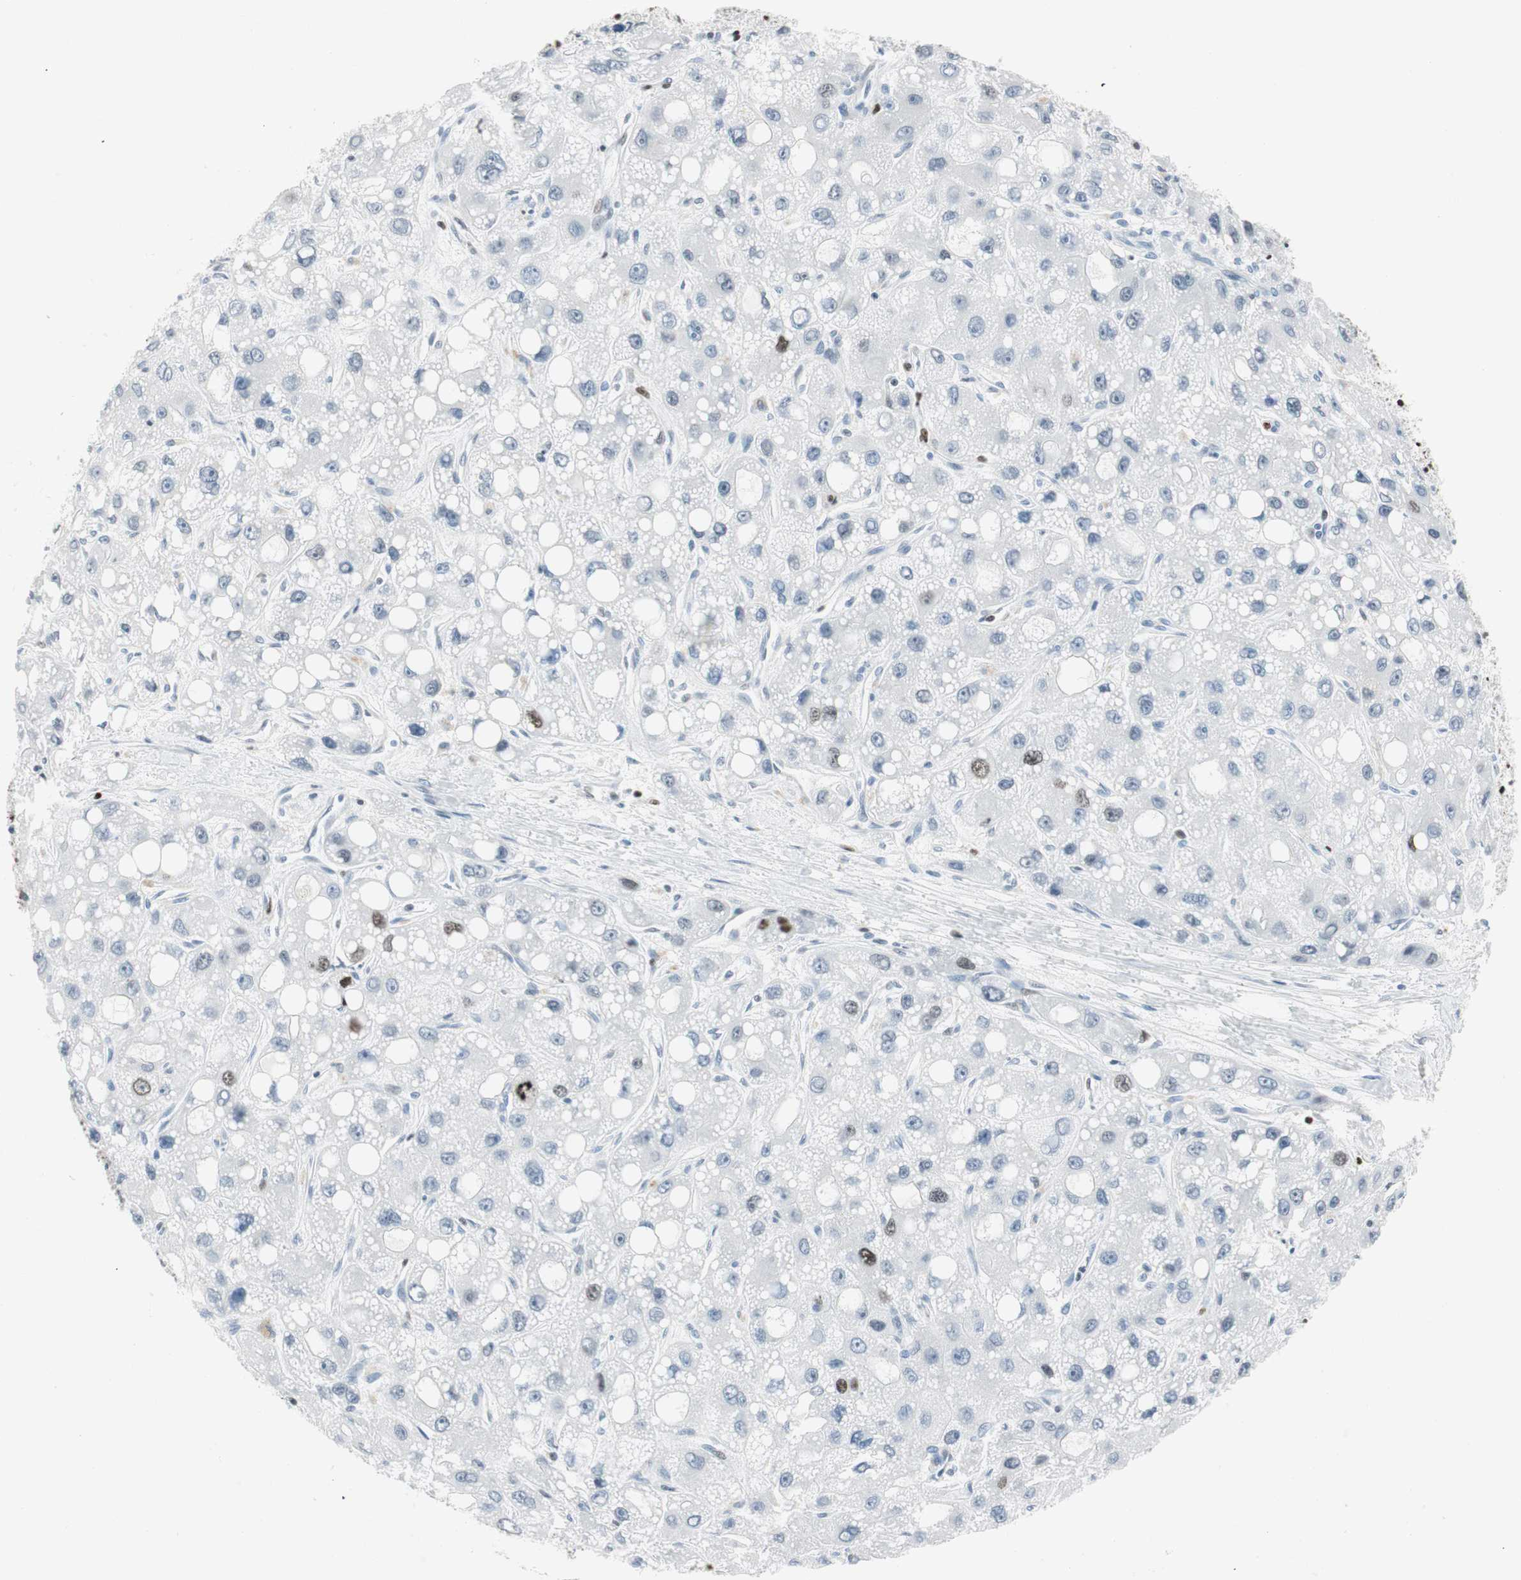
{"staining": {"intensity": "moderate", "quantity": "<25%", "location": "nuclear"}, "tissue": "liver cancer", "cell_type": "Tumor cells", "image_type": "cancer", "snomed": [{"axis": "morphology", "description": "Carcinoma, Hepatocellular, NOS"}, {"axis": "topography", "description": "Liver"}], "caption": "DAB immunohistochemical staining of human hepatocellular carcinoma (liver) displays moderate nuclear protein expression in approximately <25% of tumor cells.", "gene": "EZH2", "patient": {"sex": "male", "age": 55}}